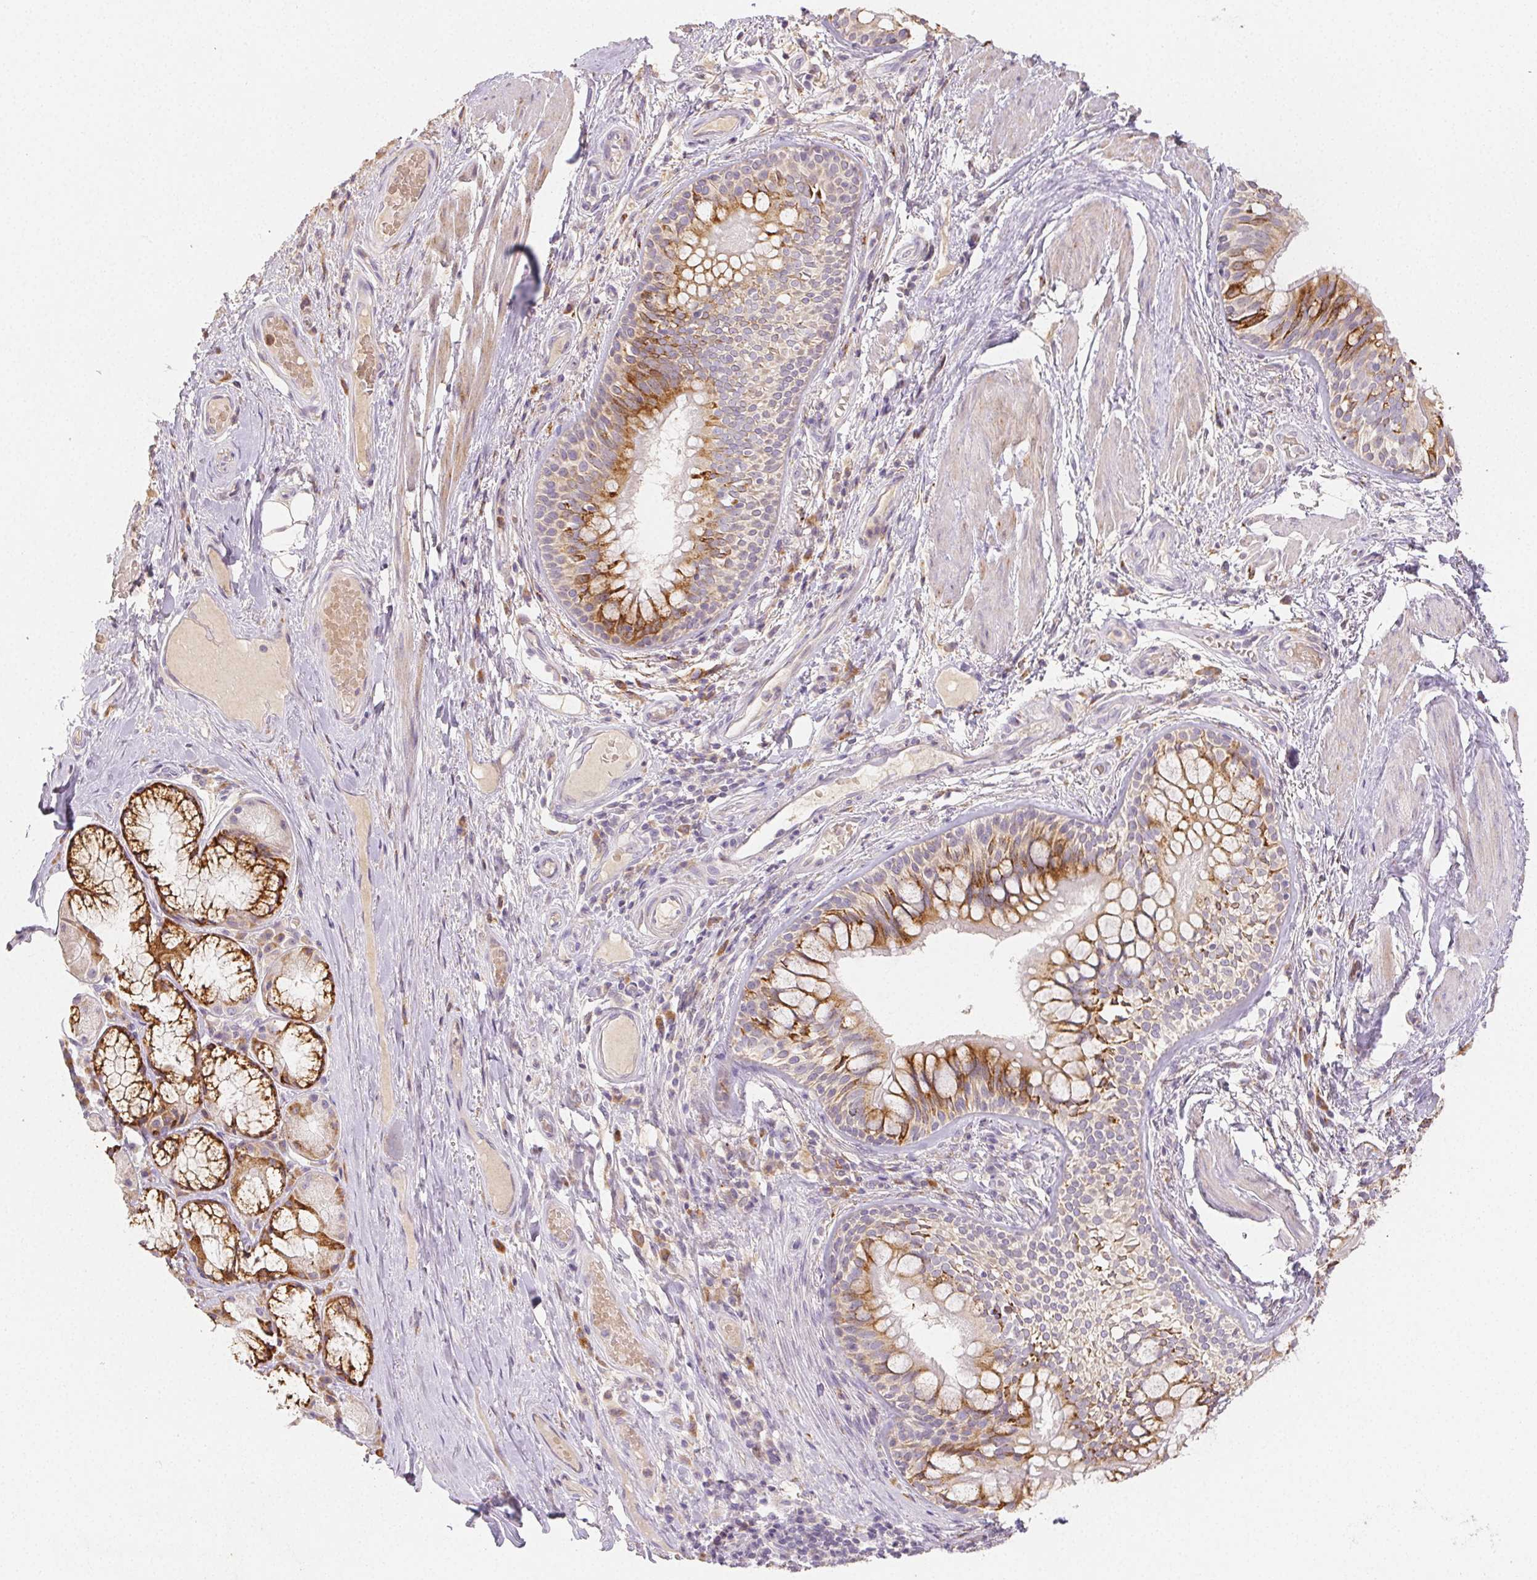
{"staining": {"intensity": "negative", "quantity": "none", "location": "none"}, "tissue": "adipose tissue", "cell_type": "Adipocytes", "image_type": "normal", "snomed": [{"axis": "morphology", "description": "Normal tissue, NOS"}, {"axis": "topography", "description": "Cartilage tissue"}, {"axis": "topography", "description": "Bronchus"}], "caption": "This is an immunohistochemistry (IHC) histopathology image of benign human adipose tissue. There is no expression in adipocytes.", "gene": "ACVR1B", "patient": {"sex": "male", "age": 64}}